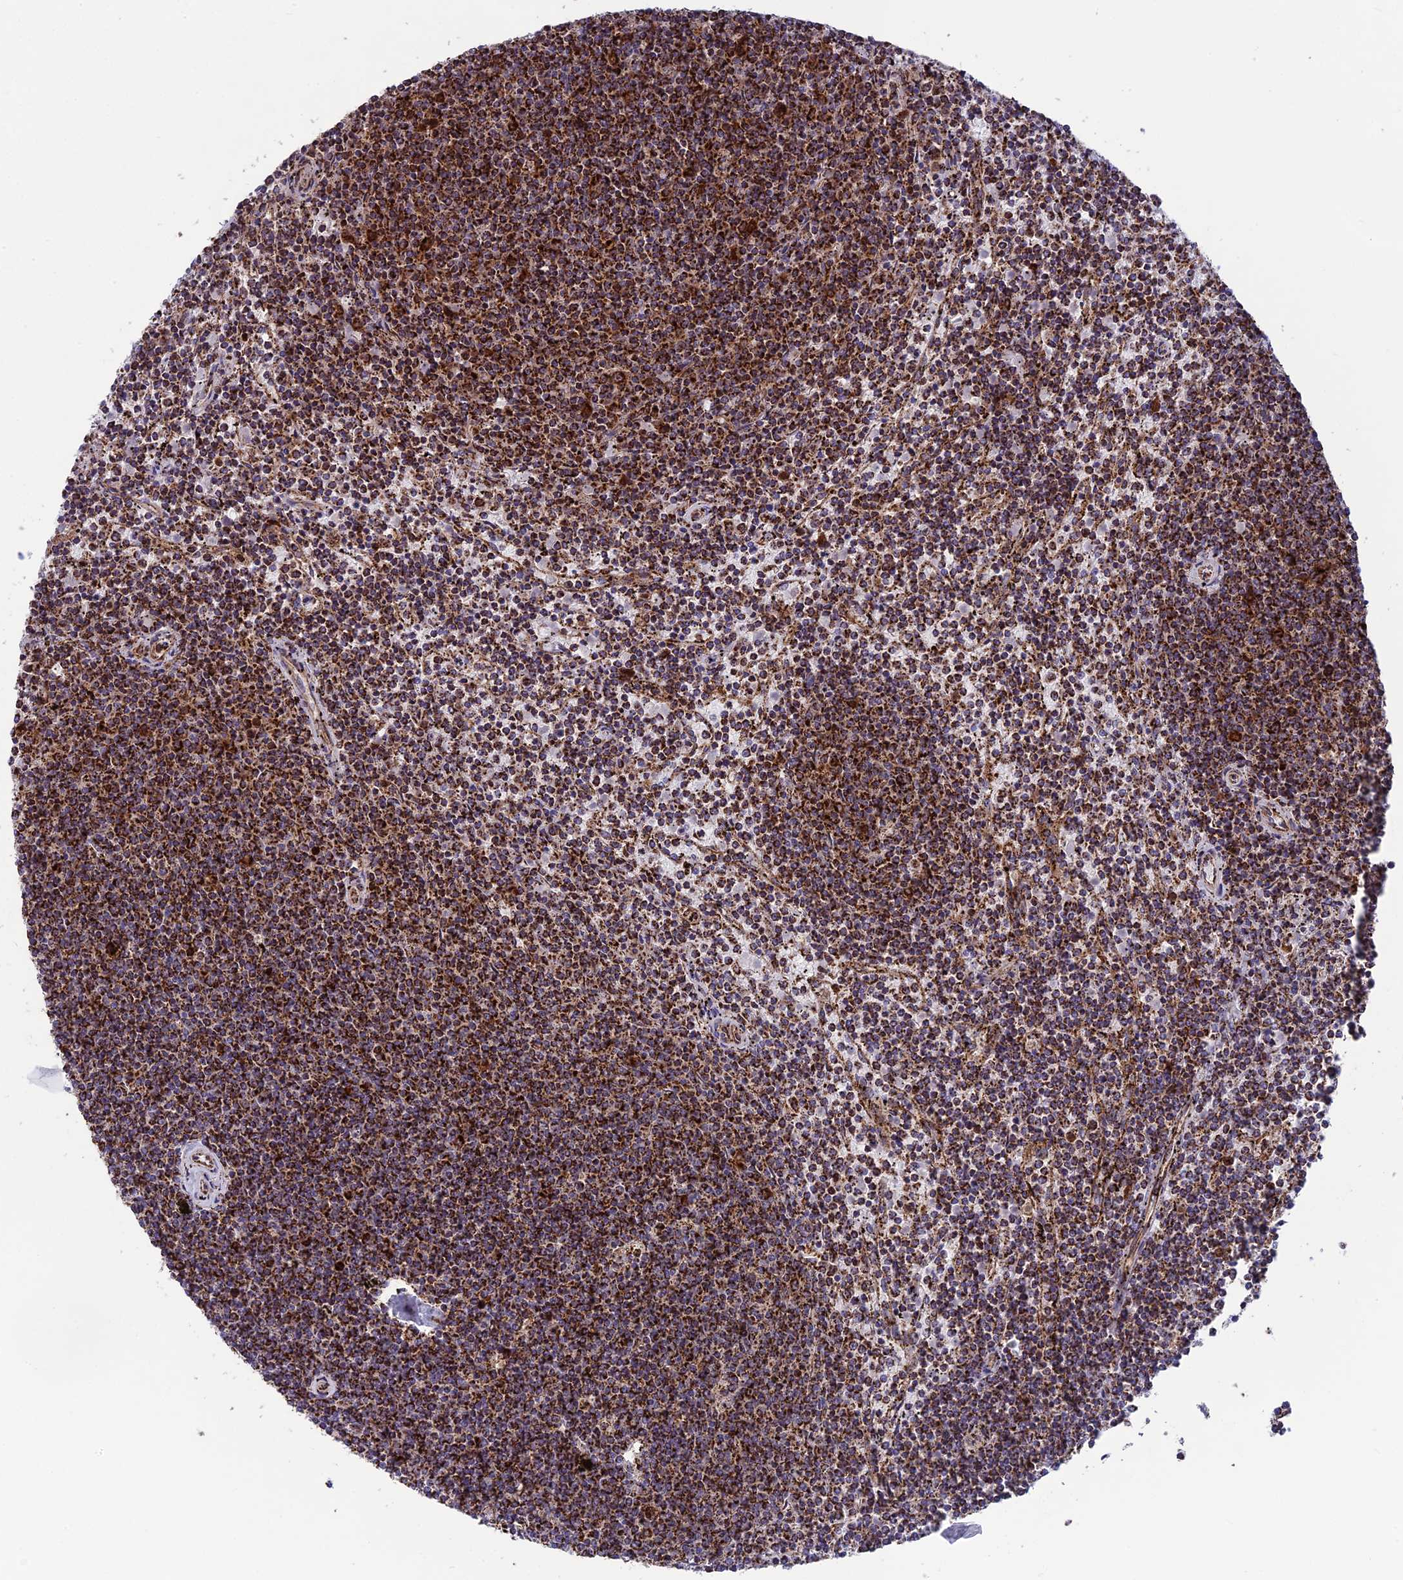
{"staining": {"intensity": "strong", "quantity": ">75%", "location": "cytoplasmic/membranous"}, "tissue": "lymphoma", "cell_type": "Tumor cells", "image_type": "cancer", "snomed": [{"axis": "morphology", "description": "Malignant lymphoma, non-Hodgkin's type, Low grade"}, {"axis": "topography", "description": "Spleen"}], "caption": "Lymphoma stained with a brown dye reveals strong cytoplasmic/membranous positive positivity in approximately >75% of tumor cells.", "gene": "MRPS18B", "patient": {"sex": "female", "age": 50}}